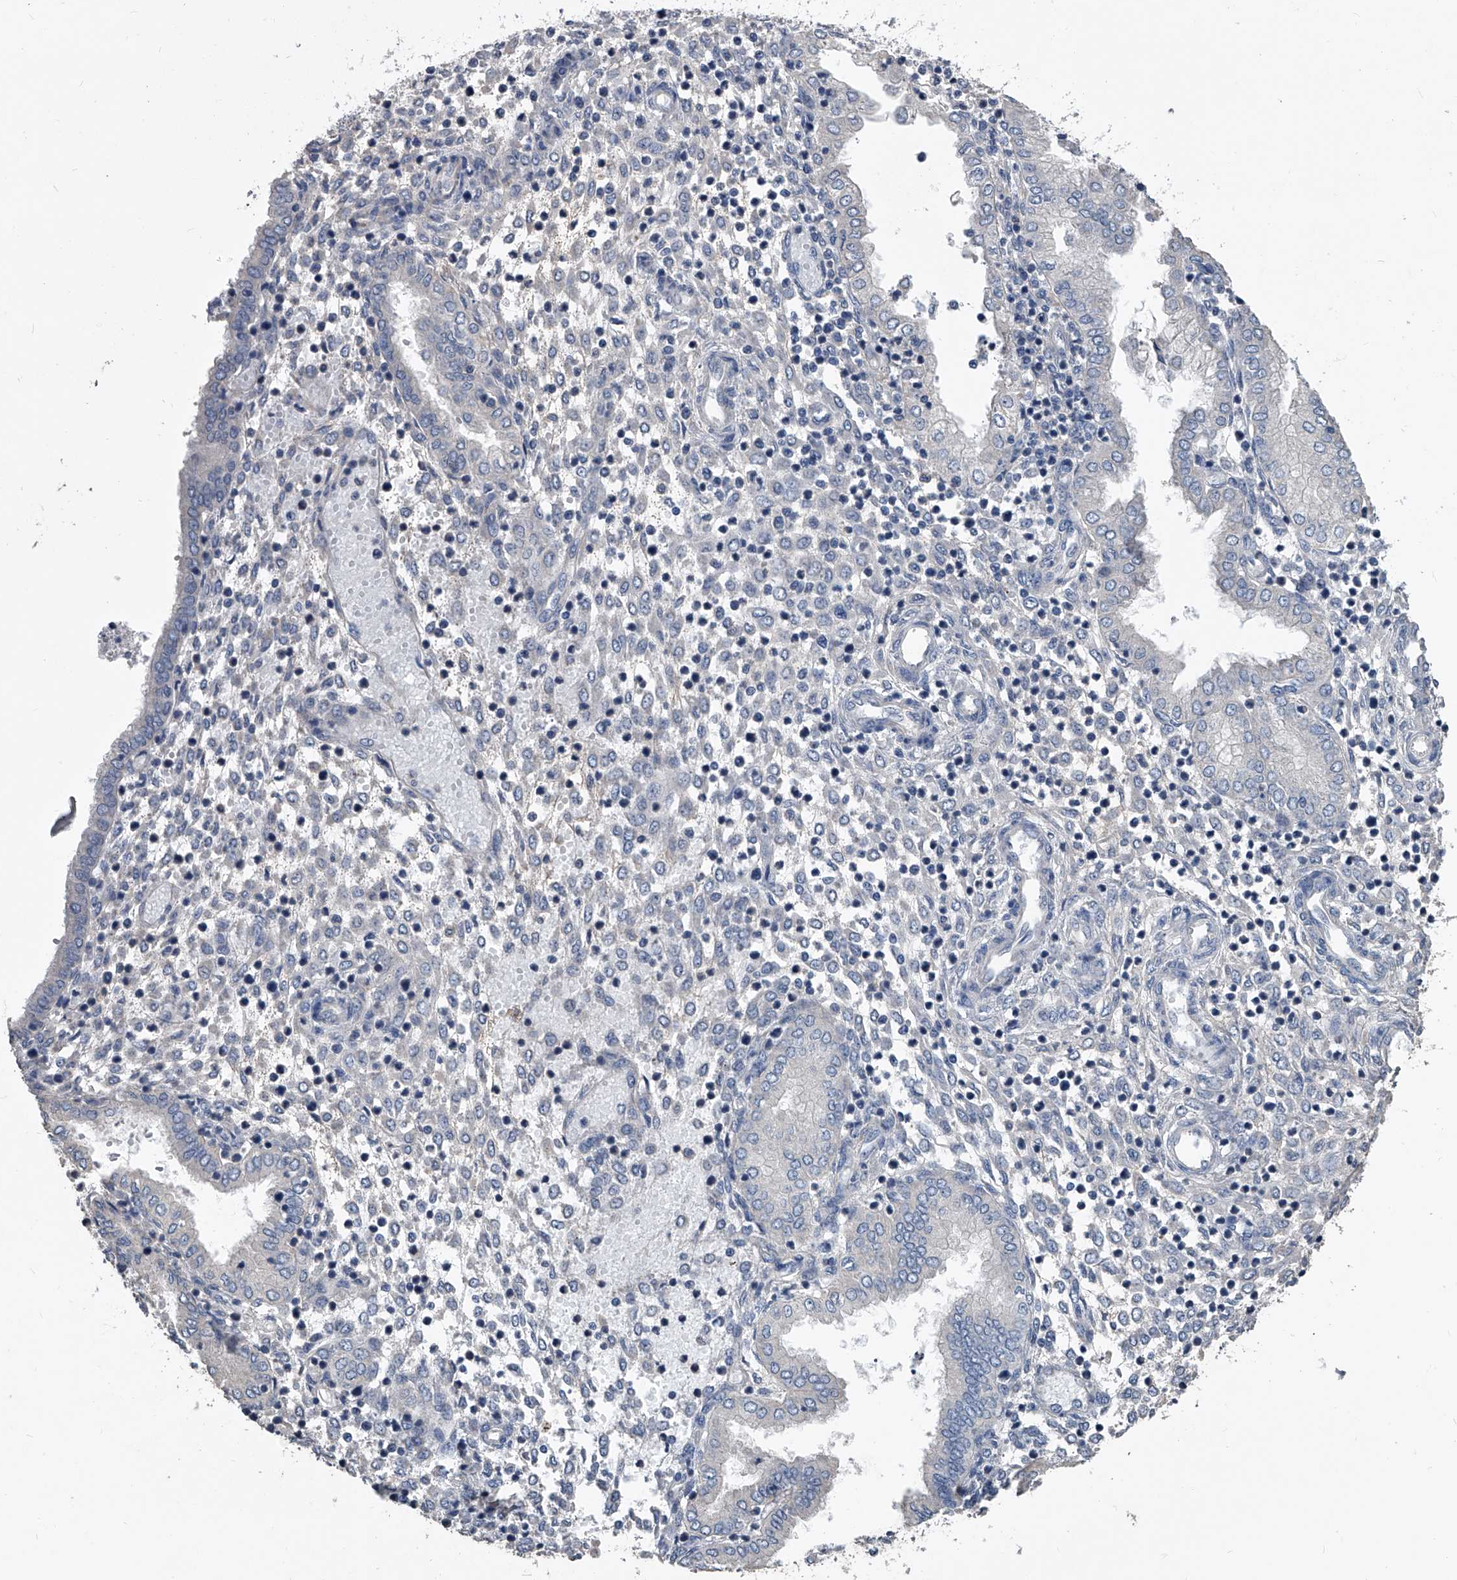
{"staining": {"intensity": "negative", "quantity": "none", "location": "none"}, "tissue": "endometrium", "cell_type": "Cells in endometrial stroma", "image_type": "normal", "snomed": [{"axis": "morphology", "description": "Normal tissue, NOS"}, {"axis": "topography", "description": "Endometrium"}], "caption": "This is a photomicrograph of immunohistochemistry staining of benign endometrium, which shows no positivity in cells in endometrial stroma.", "gene": "PHACTR1", "patient": {"sex": "female", "age": 53}}